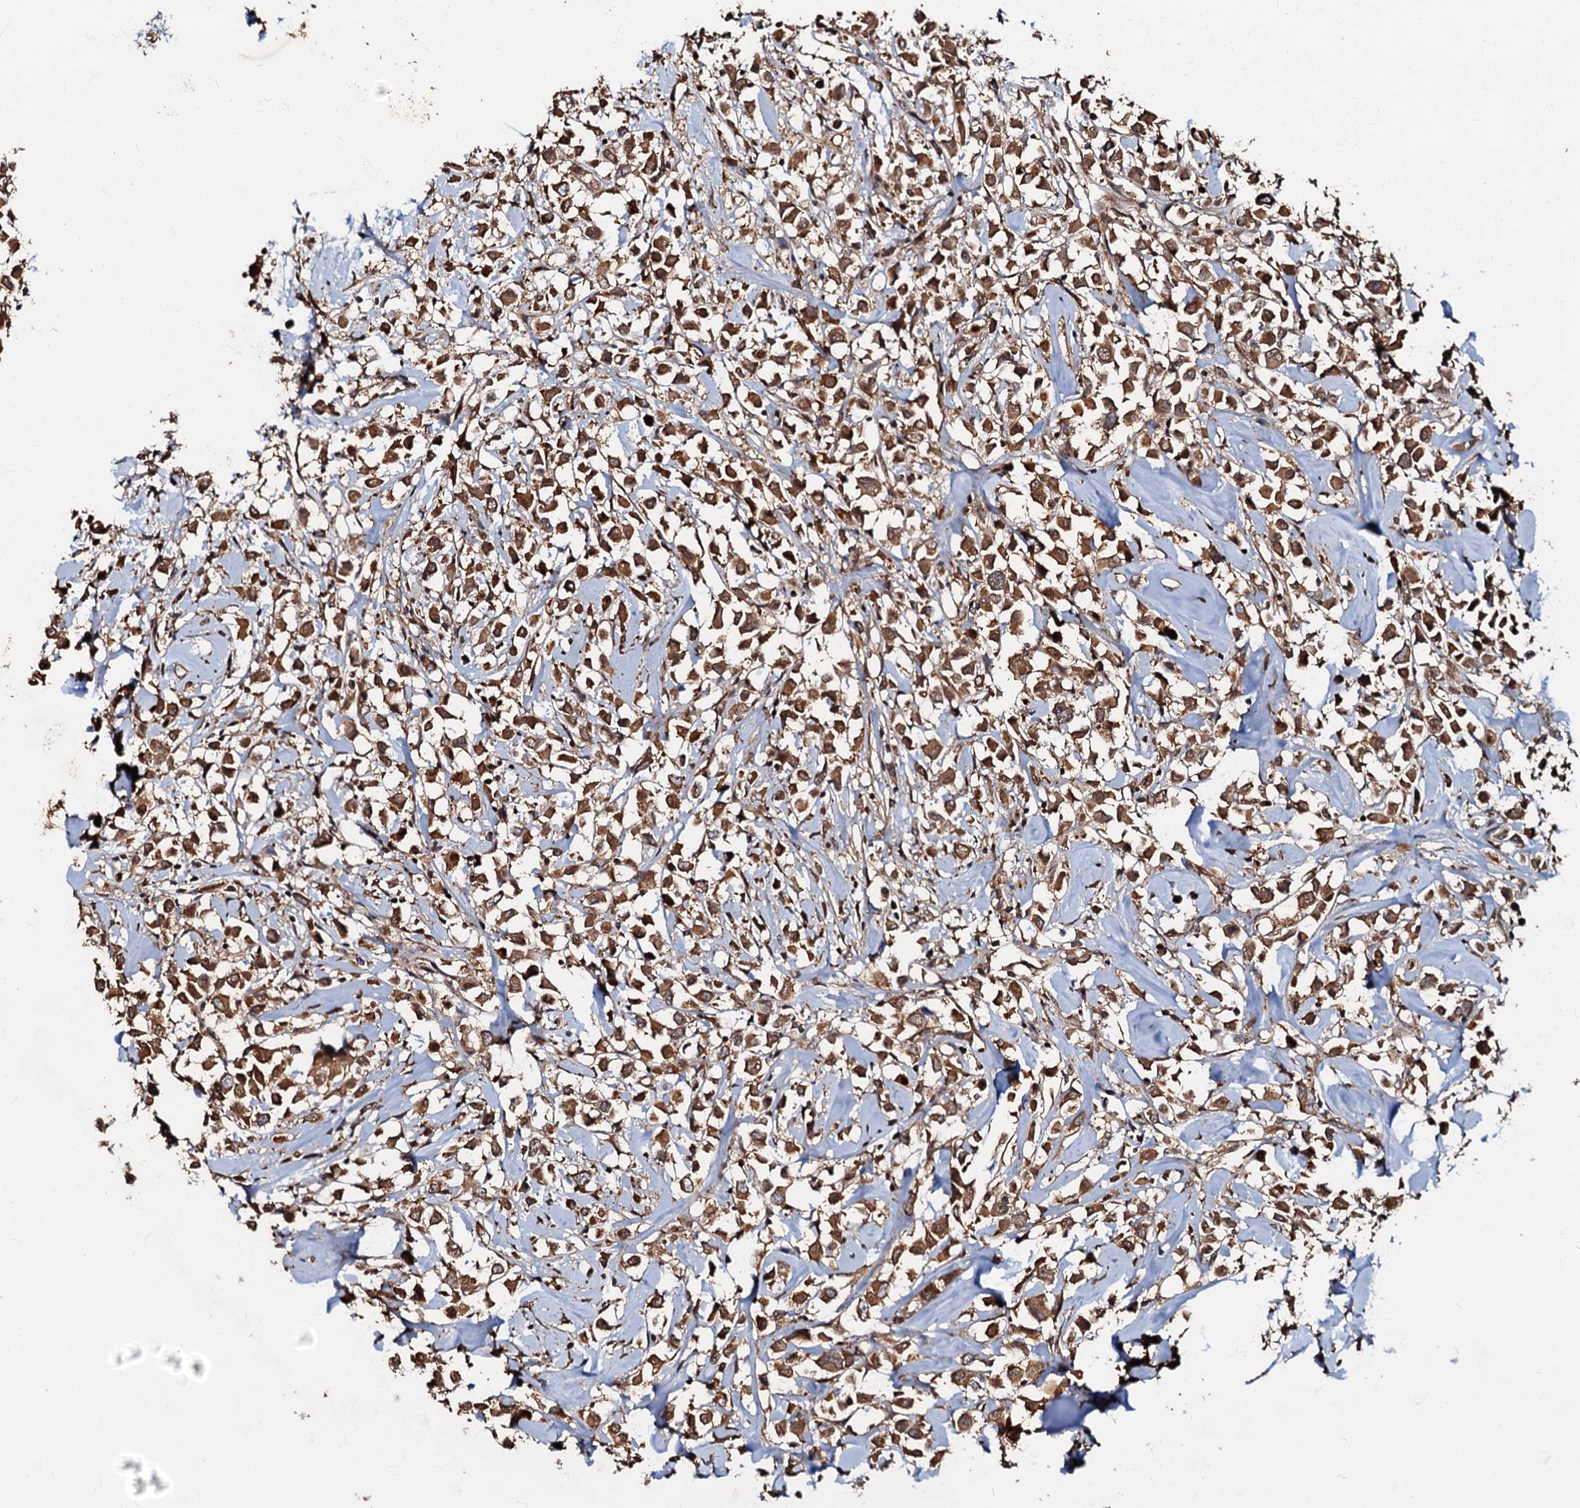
{"staining": {"intensity": "strong", "quantity": ">75%", "location": "cytoplasmic/membranous"}, "tissue": "breast cancer", "cell_type": "Tumor cells", "image_type": "cancer", "snomed": [{"axis": "morphology", "description": "Duct carcinoma"}, {"axis": "topography", "description": "Breast"}], "caption": "Protein staining of breast cancer tissue demonstrates strong cytoplasmic/membranous staining in approximately >75% of tumor cells.", "gene": "OSBP", "patient": {"sex": "female", "age": 87}}